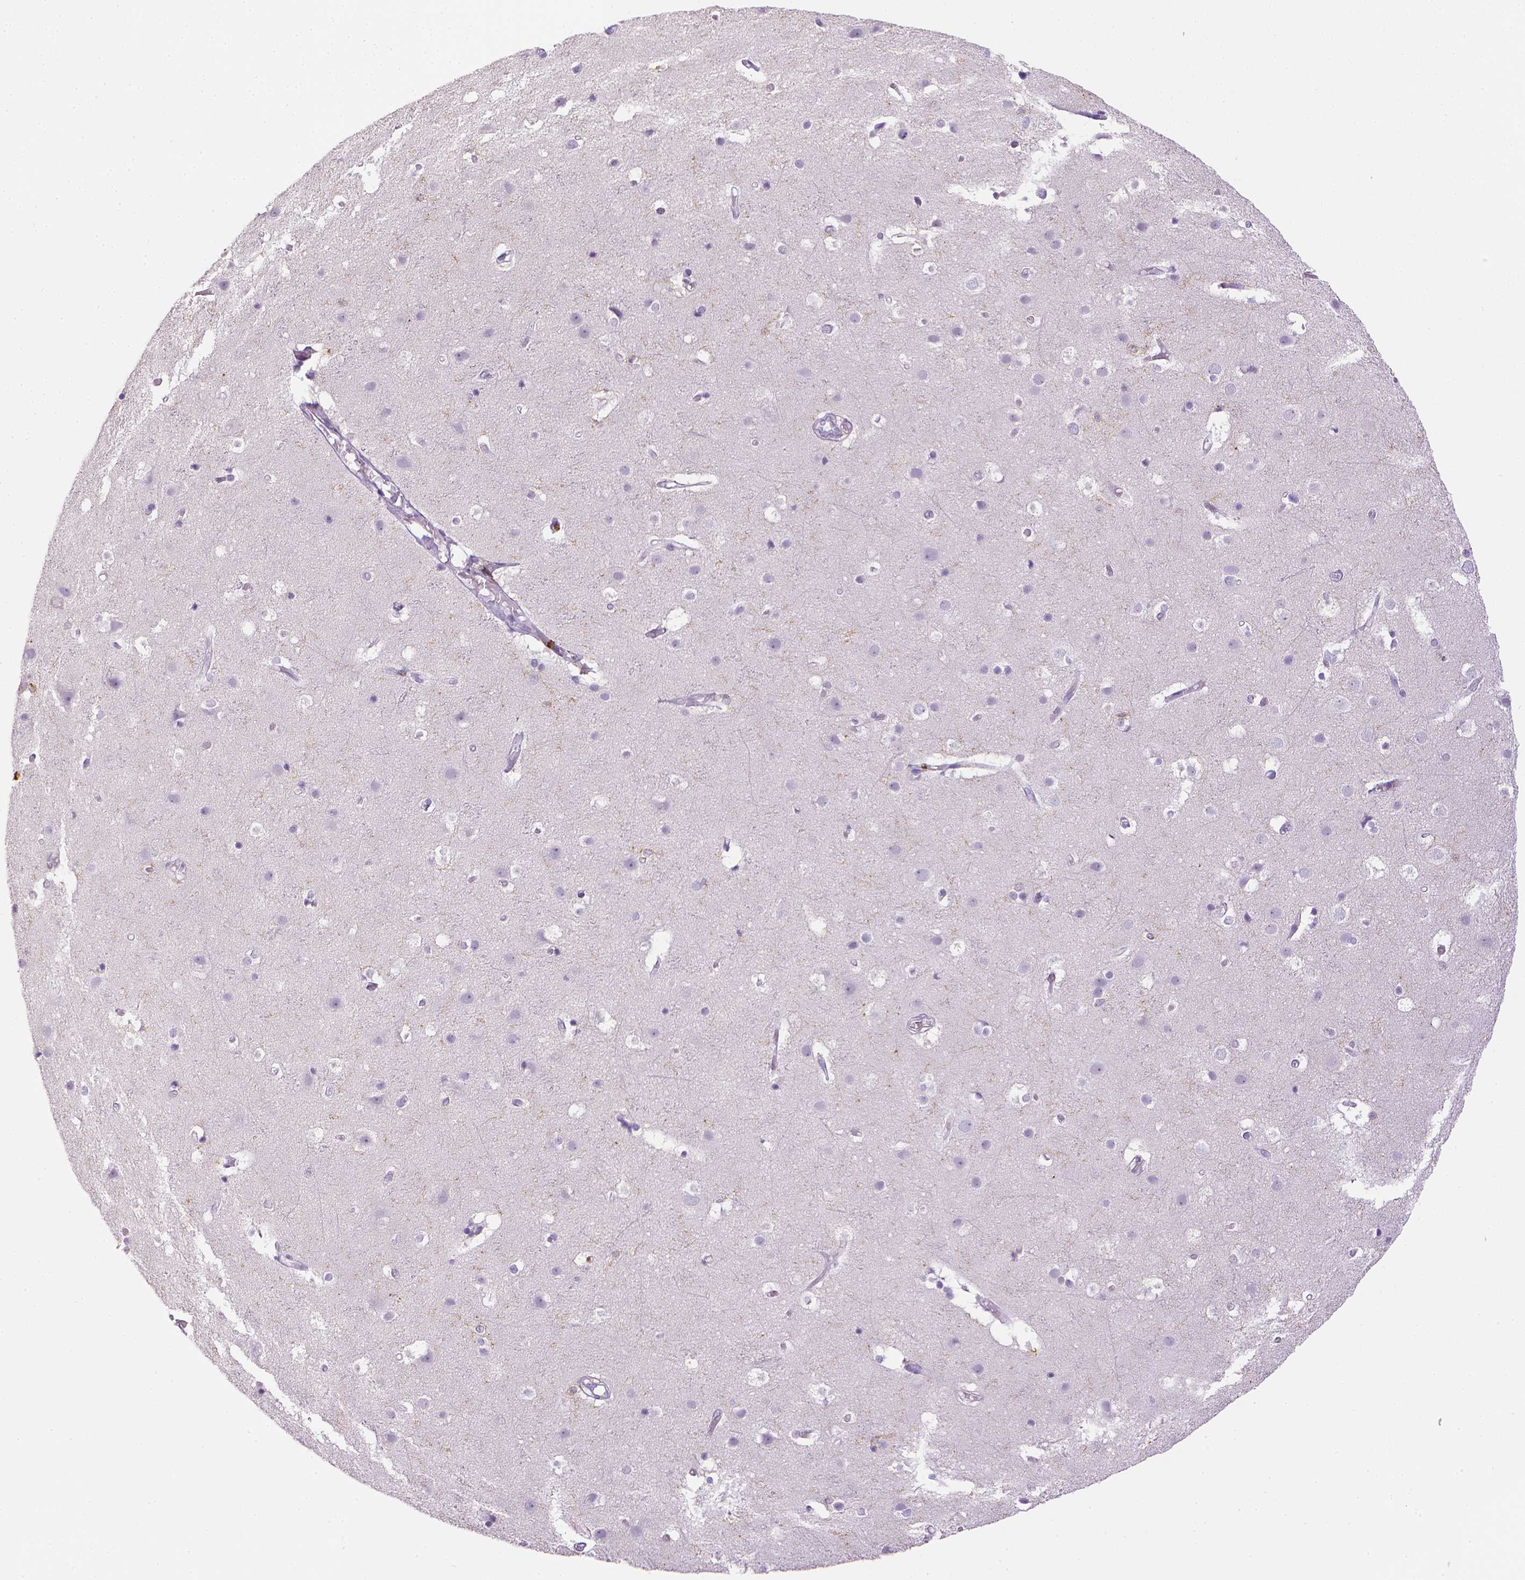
{"staining": {"intensity": "negative", "quantity": "none", "location": "none"}, "tissue": "cerebral cortex", "cell_type": "Endothelial cells", "image_type": "normal", "snomed": [{"axis": "morphology", "description": "Normal tissue, NOS"}, {"axis": "topography", "description": "Cerebral cortex"}], "caption": "Protein analysis of benign cerebral cortex reveals no significant positivity in endothelial cells.", "gene": "ITGAM", "patient": {"sex": "female", "age": 52}}